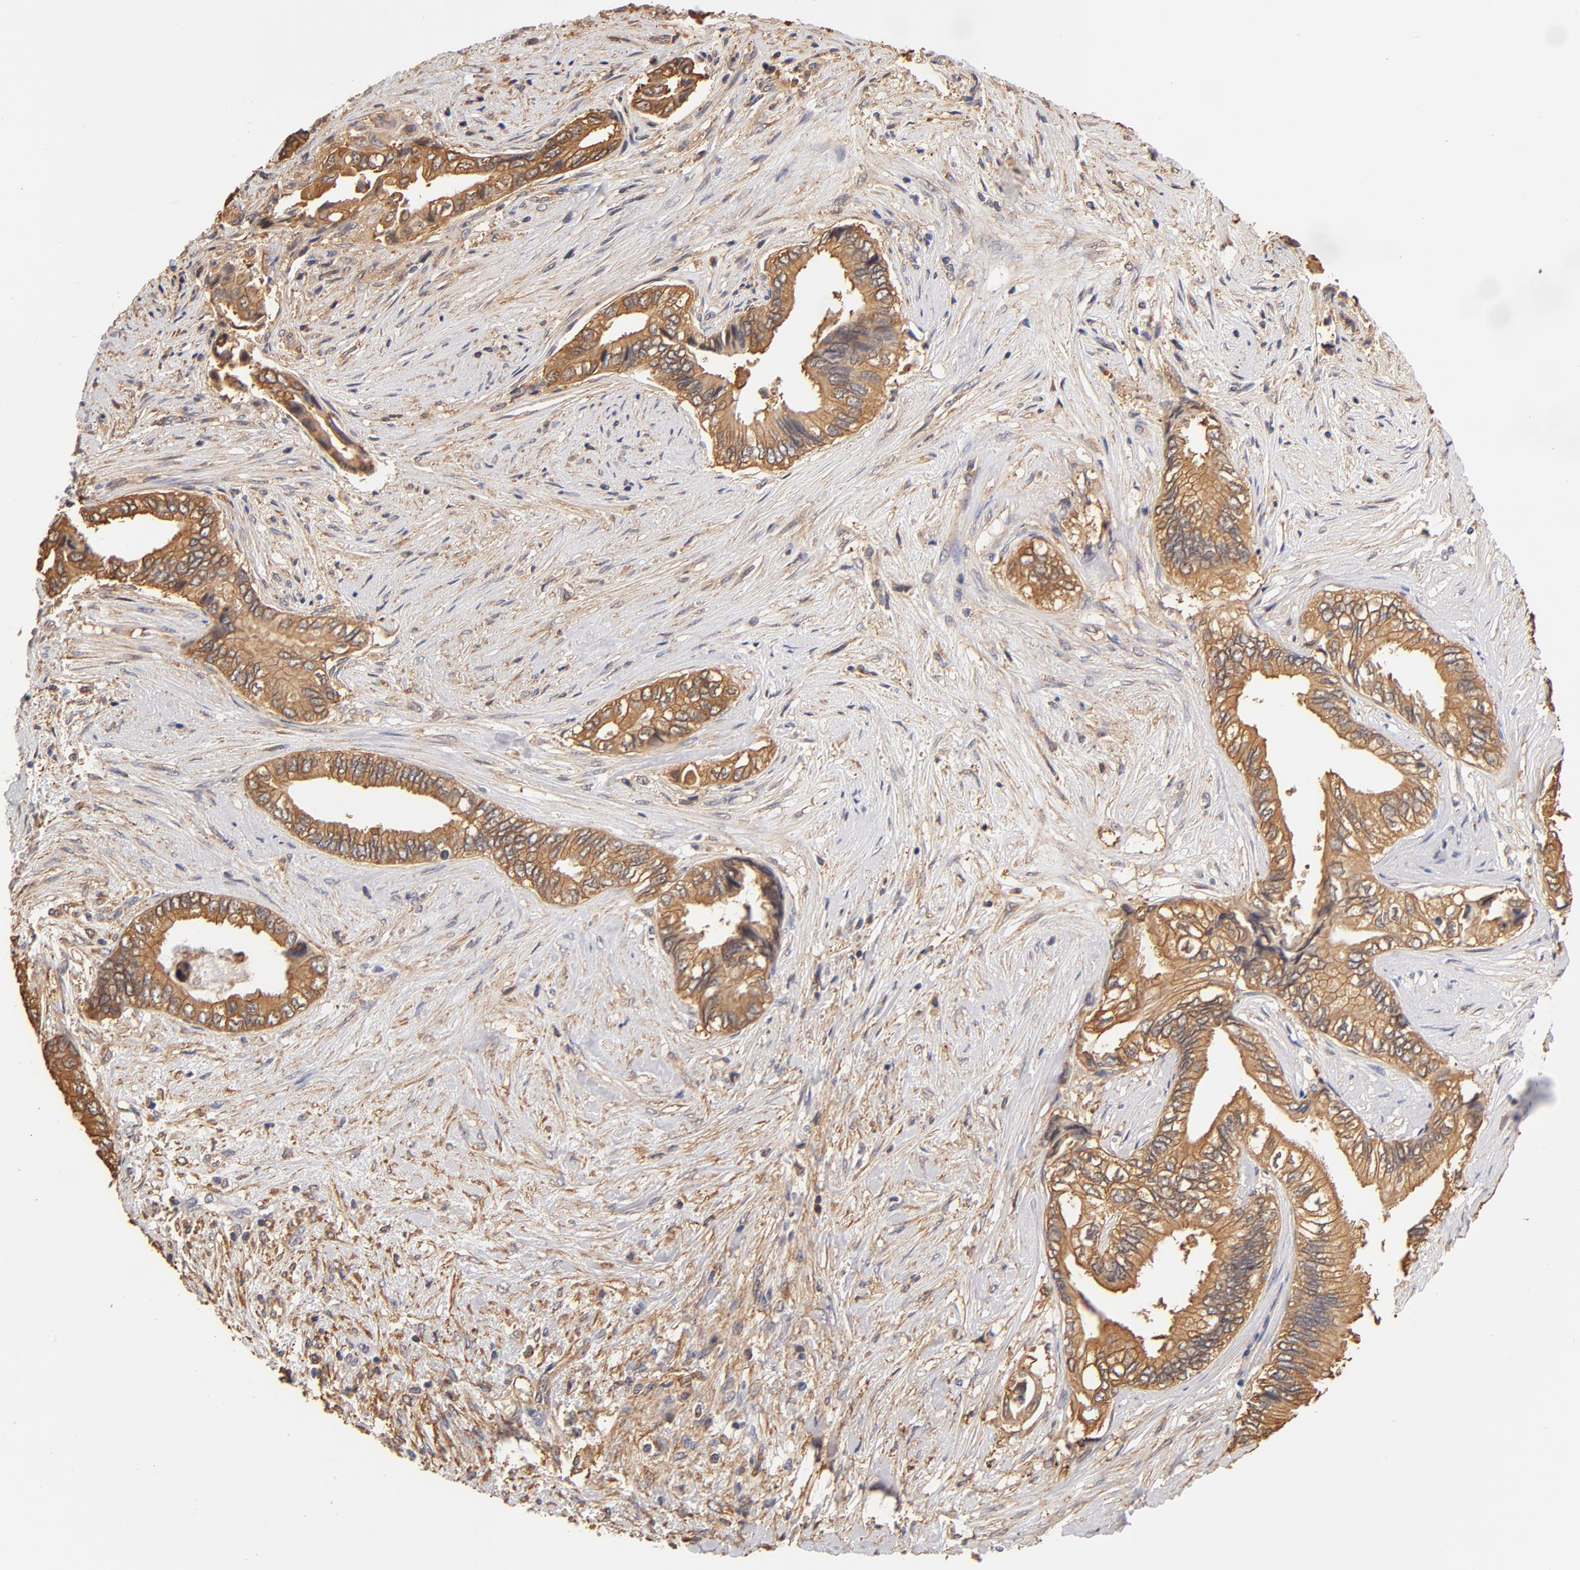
{"staining": {"intensity": "moderate", "quantity": ">75%", "location": "cytoplasmic/membranous"}, "tissue": "pancreatic cancer", "cell_type": "Tumor cells", "image_type": "cancer", "snomed": [{"axis": "morphology", "description": "Adenocarcinoma, NOS"}, {"axis": "topography", "description": "Pancreas"}], "caption": "An immunohistochemistry (IHC) histopathology image of tumor tissue is shown. Protein staining in brown shows moderate cytoplasmic/membranous positivity in pancreatic adenocarcinoma within tumor cells.", "gene": "FCMR", "patient": {"sex": "female", "age": 66}}